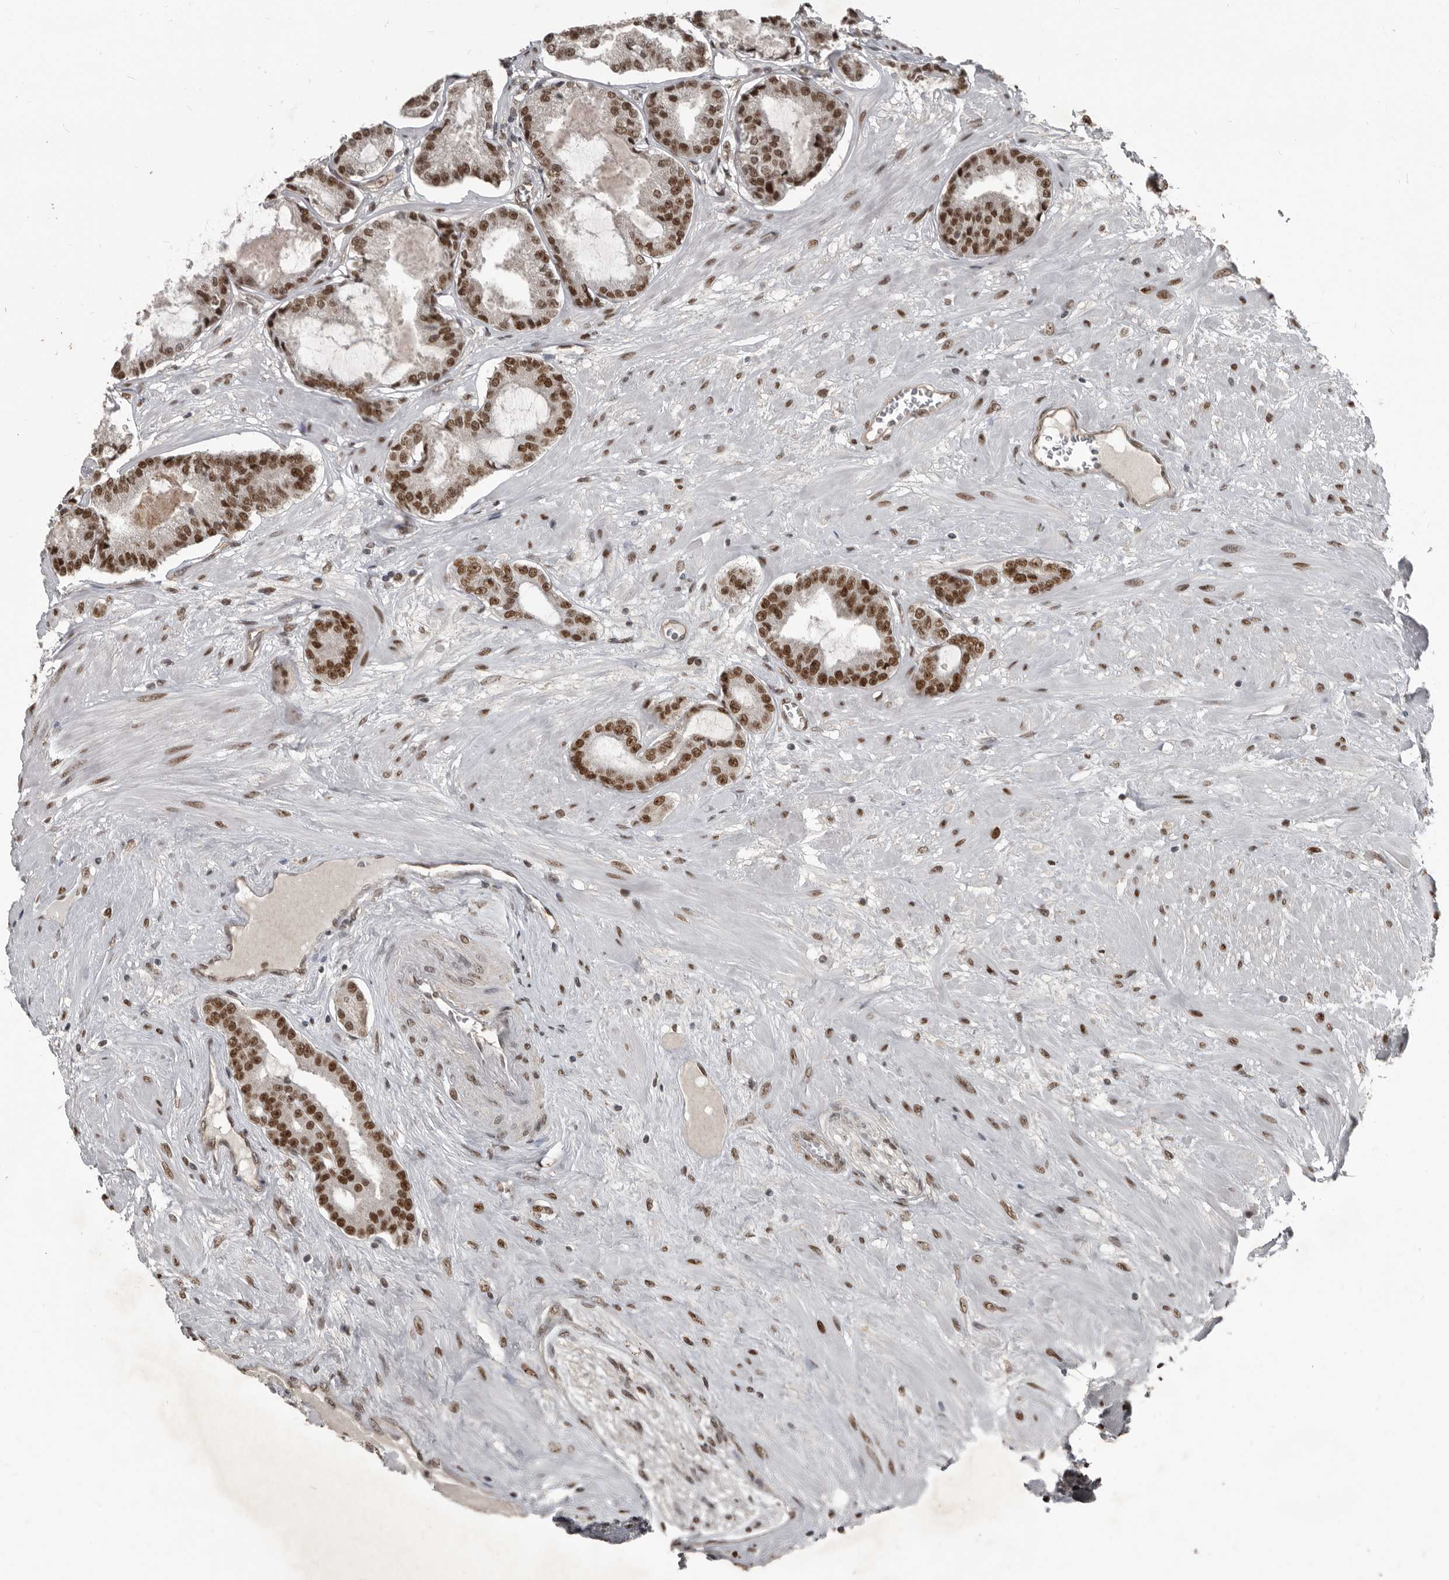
{"staining": {"intensity": "strong", "quantity": ">75%", "location": "nuclear"}, "tissue": "prostate cancer", "cell_type": "Tumor cells", "image_type": "cancer", "snomed": [{"axis": "morphology", "description": "Adenocarcinoma, Low grade"}, {"axis": "topography", "description": "Prostate"}], "caption": "High-magnification brightfield microscopy of prostate cancer stained with DAB (3,3'-diaminobenzidine) (brown) and counterstained with hematoxylin (blue). tumor cells exhibit strong nuclear expression is present in about>75% of cells.", "gene": "CHD1L", "patient": {"sex": "male", "age": 60}}